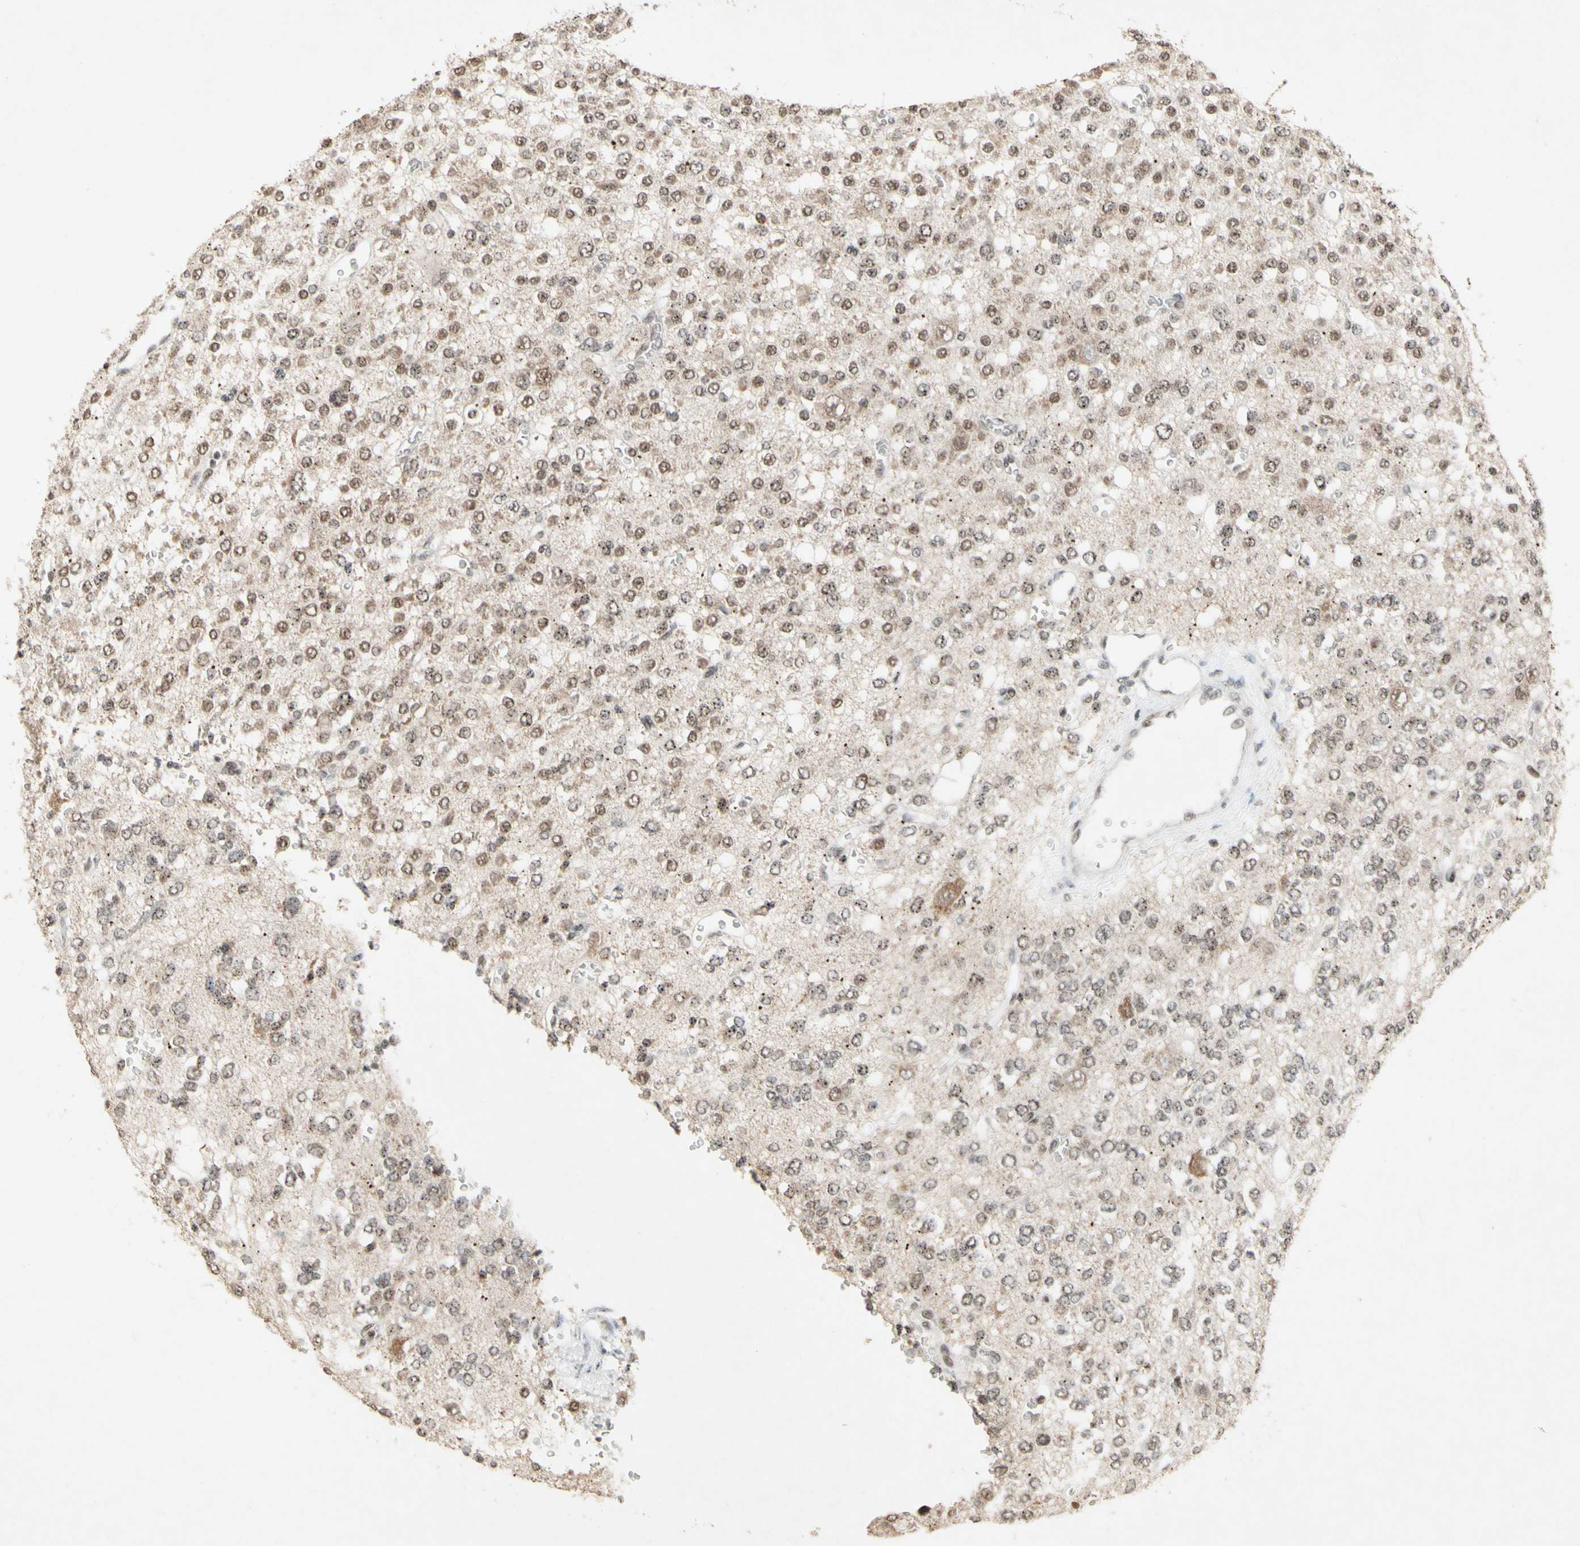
{"staining": {"intensity": "moderate", "quantity": ">75%", "location": "cytoplasmic/membranous,nuclear"}, "tissue": "glioma", "cell_type": "Tumor cells", "image_type": "cancer", "snomed": [{"axis": "morphology", "description": "Glioma, malignant, Low grade"}, {"axis": "topography", "description": "Brain"}], "caption": "Immunohistochemical staining of human glioma demonstrates medium levels of moderate cytoplasmic/membranous and nuclear protein expression in about >75% of tumor cells.", "gene": "CENPB", "patient": {"sex": "male", "age": 38}}